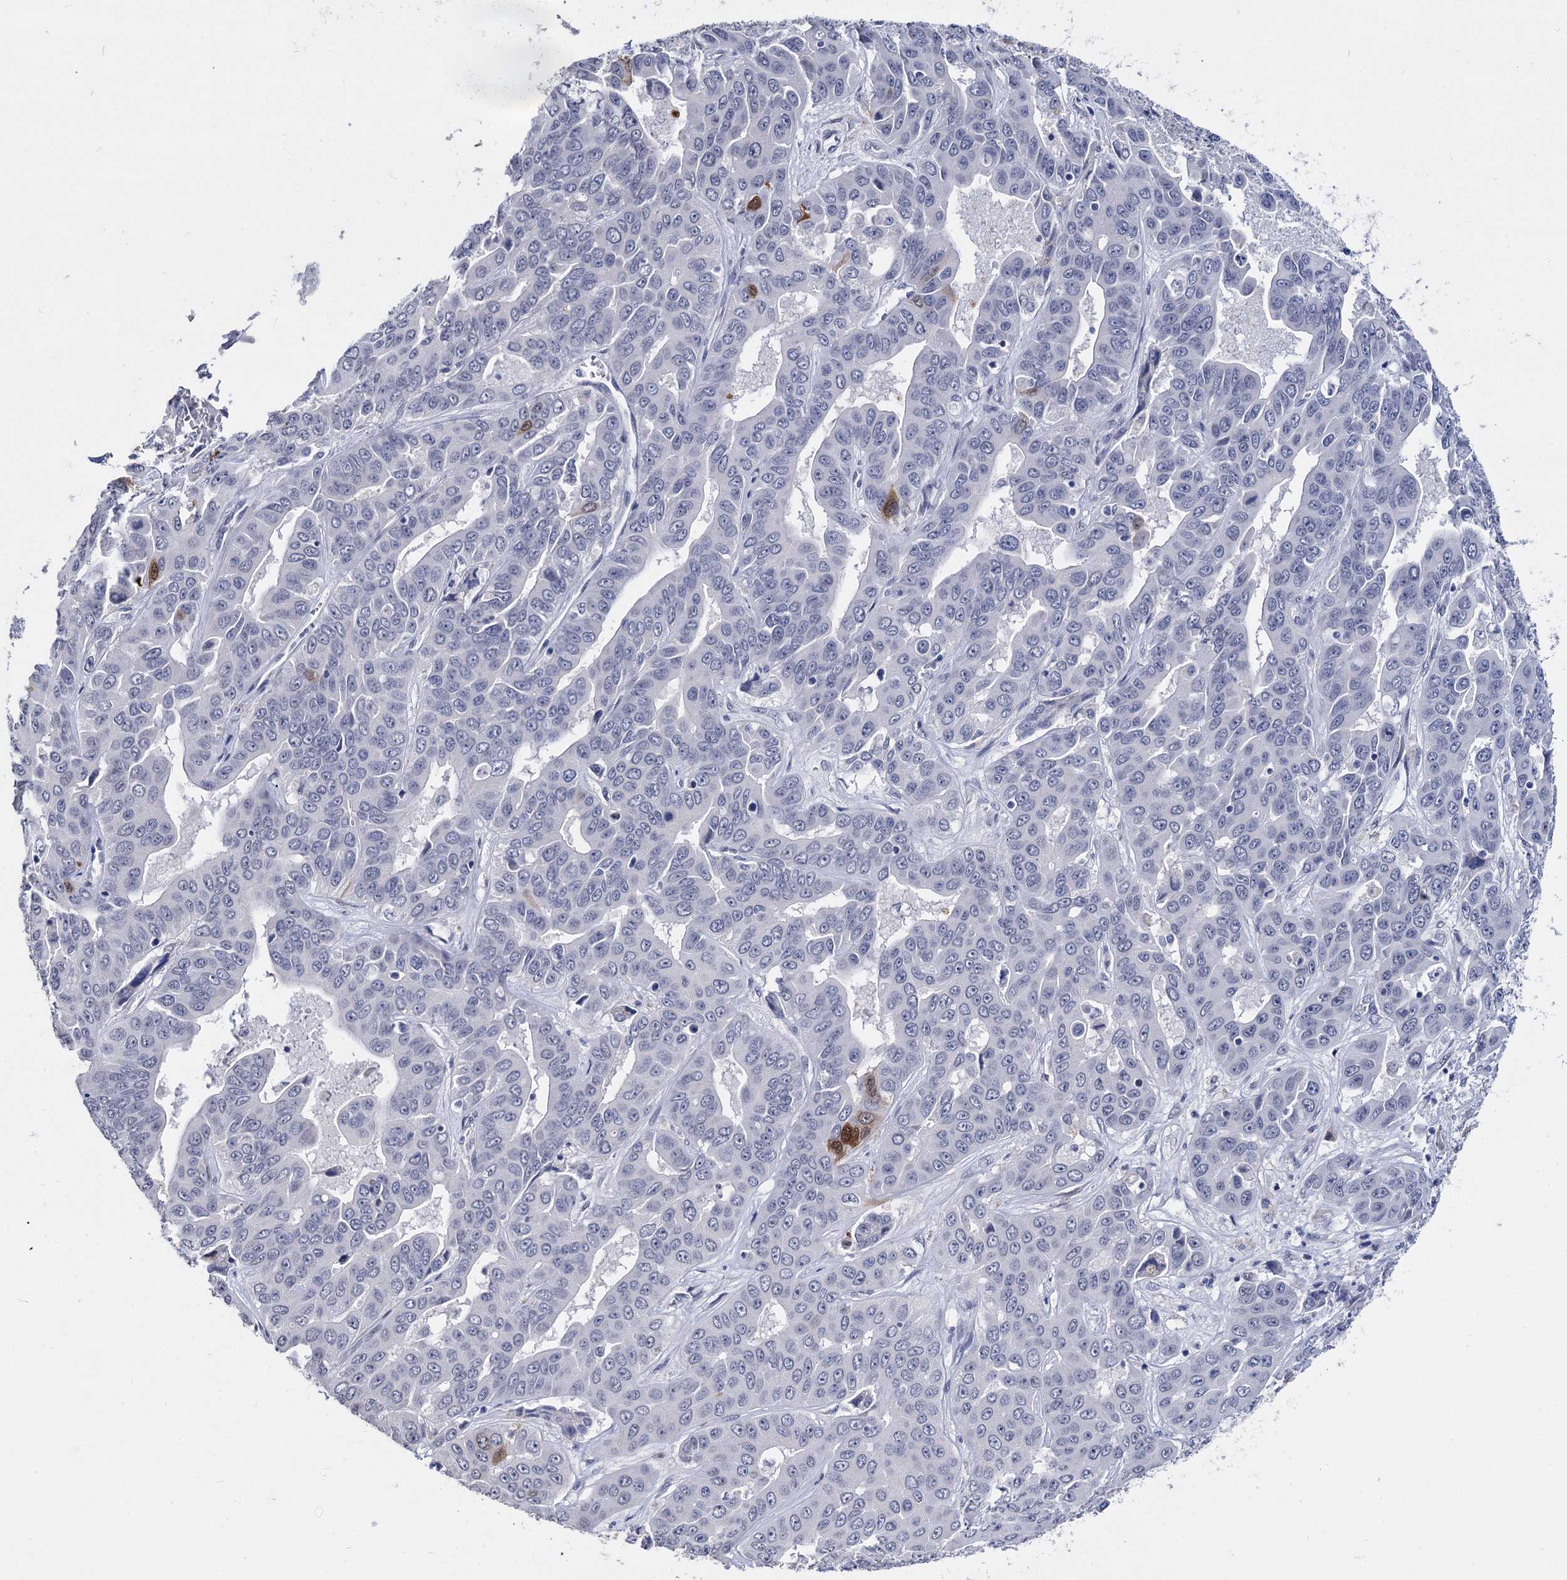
{"staining": {"intensity": "negative", "quantity": "none", "location": "none"}, "tissue": "liver cancer", "cell_type": "Tumor cells", "image_type": "cancer", "snomed": [{"axis": "morphology", "description": "Cholangiocarcinoma"}, {"axis": "topography", "description": "Liver"}], "caption": "Tumor cells are negative for brown protein staining in liver cholangiocarcinoma.", "gene": "MAGEA4", "patient": {"sex": "female", "age": 52}}